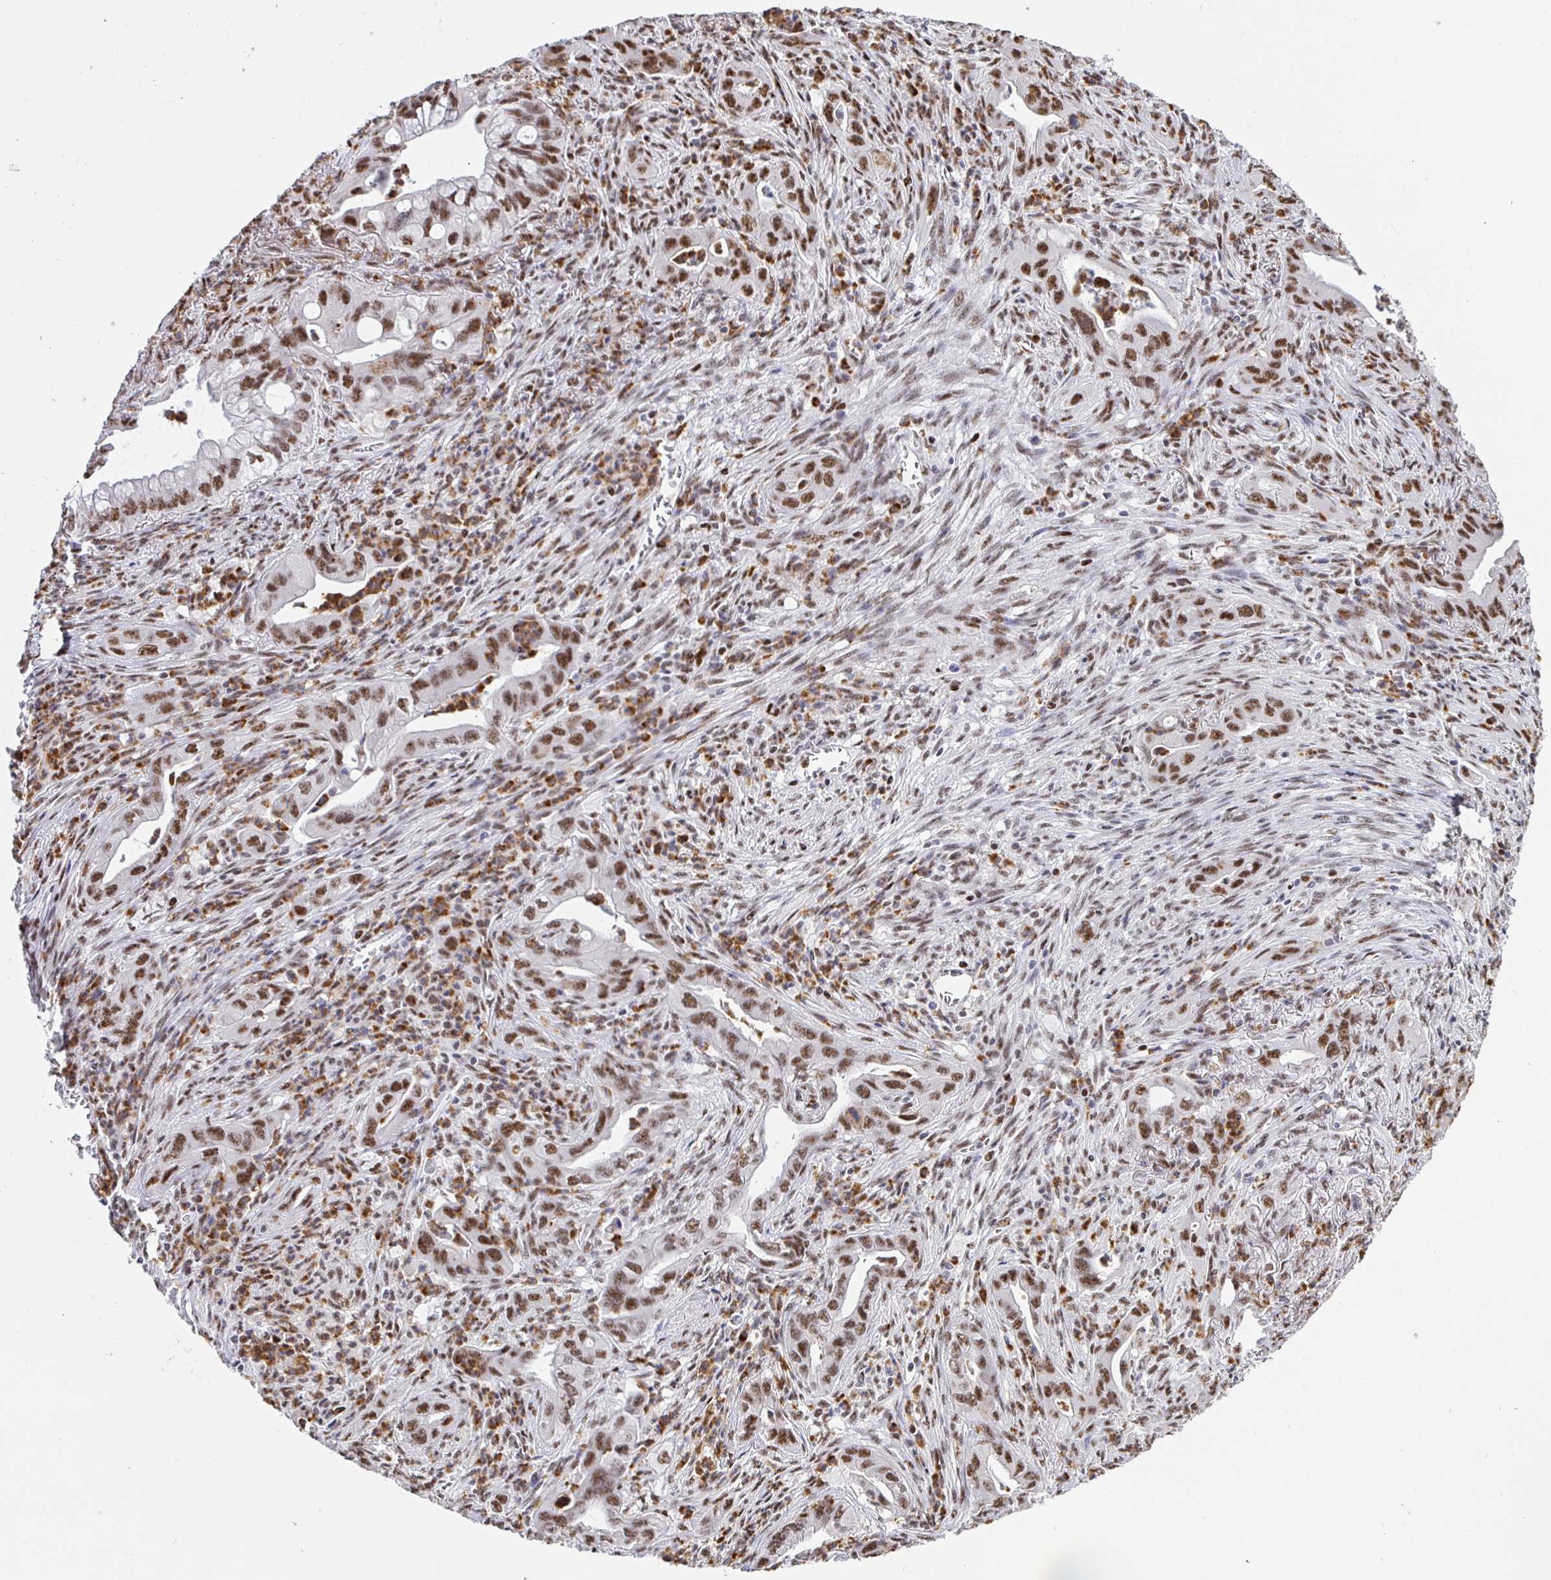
{"staining": {"intensity": "moderate", "quantity": ">75%", "location": "nuclear"}, "tissue": "lung cancer", "cell_type": "Tumor cells", "image_type": "cancer", "snomed": [{"axis": "morphology", "description": "Adenocarcinoma, NOS"}, {"axis": "topography", "description": "Lung"}], "caption": "Protein expression analysis of human adenocarcinoma (lung) reveals moderate nuclear staining in approximately >75% of tumor cells.", "gene": "SETD5", "patient": {"sex": "male", "age": 65}}